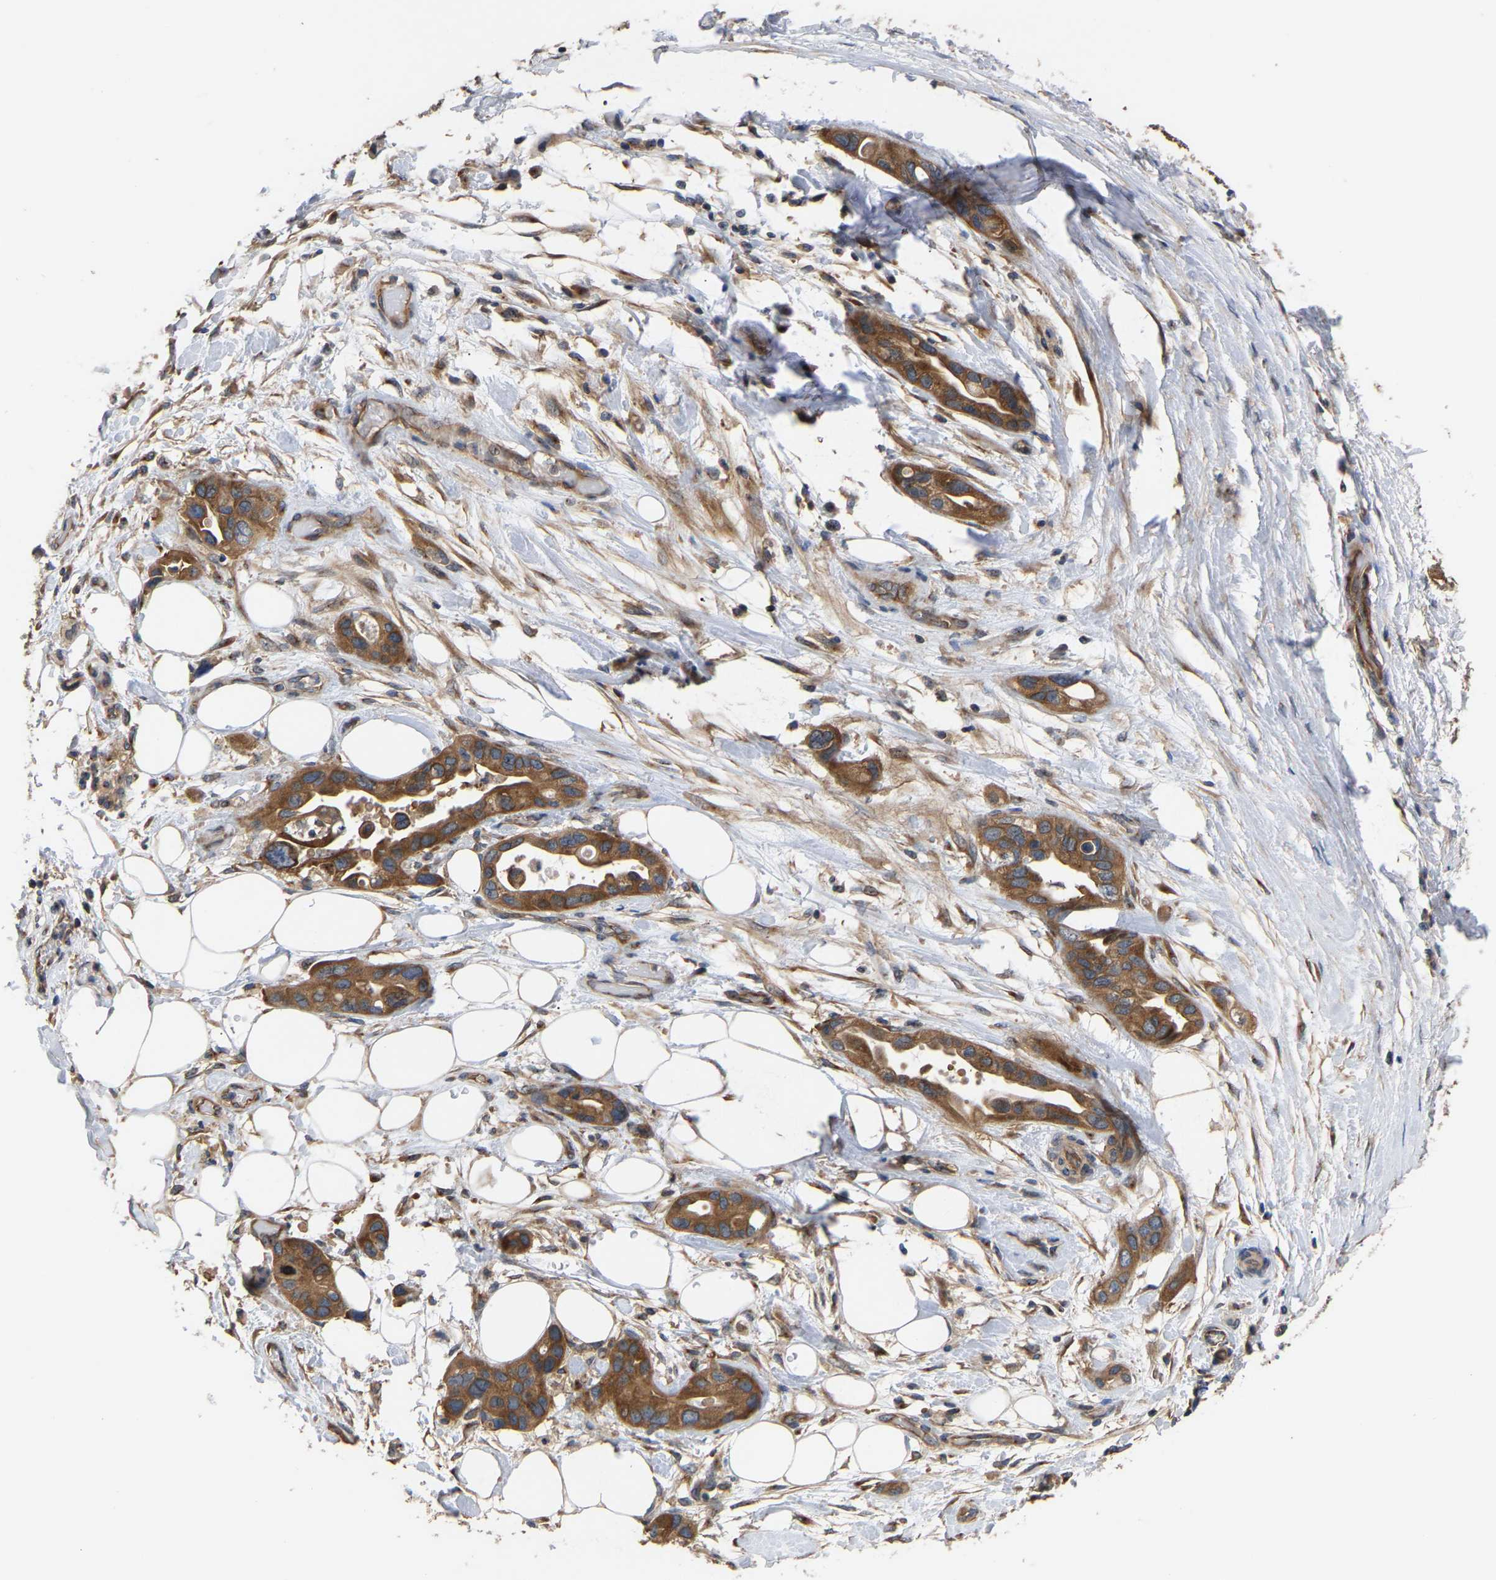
{"staining": {"intensity": "moderate", "quantity": ">75%", "location": "cytoplasmic/membranous"}, "tissue": "pancreatic cancer", "cell_type": "Tumor cells", "image_type": "cancer", "snomed": [{"axis": "morphology", "description": "Adenocarcinoma, NOS"}, {"axis": "topography", "description": "Pancreas"}], "caption": "The image reveals immunohistochemical staining of adenocarcinoma (pancreatic). There is moderate cytoplasmic/membranous positivity is appreciated in about >75% of tumor cells.", "gene": "LAPTM4B", "patient": {"sex": "female", "age": 77}}